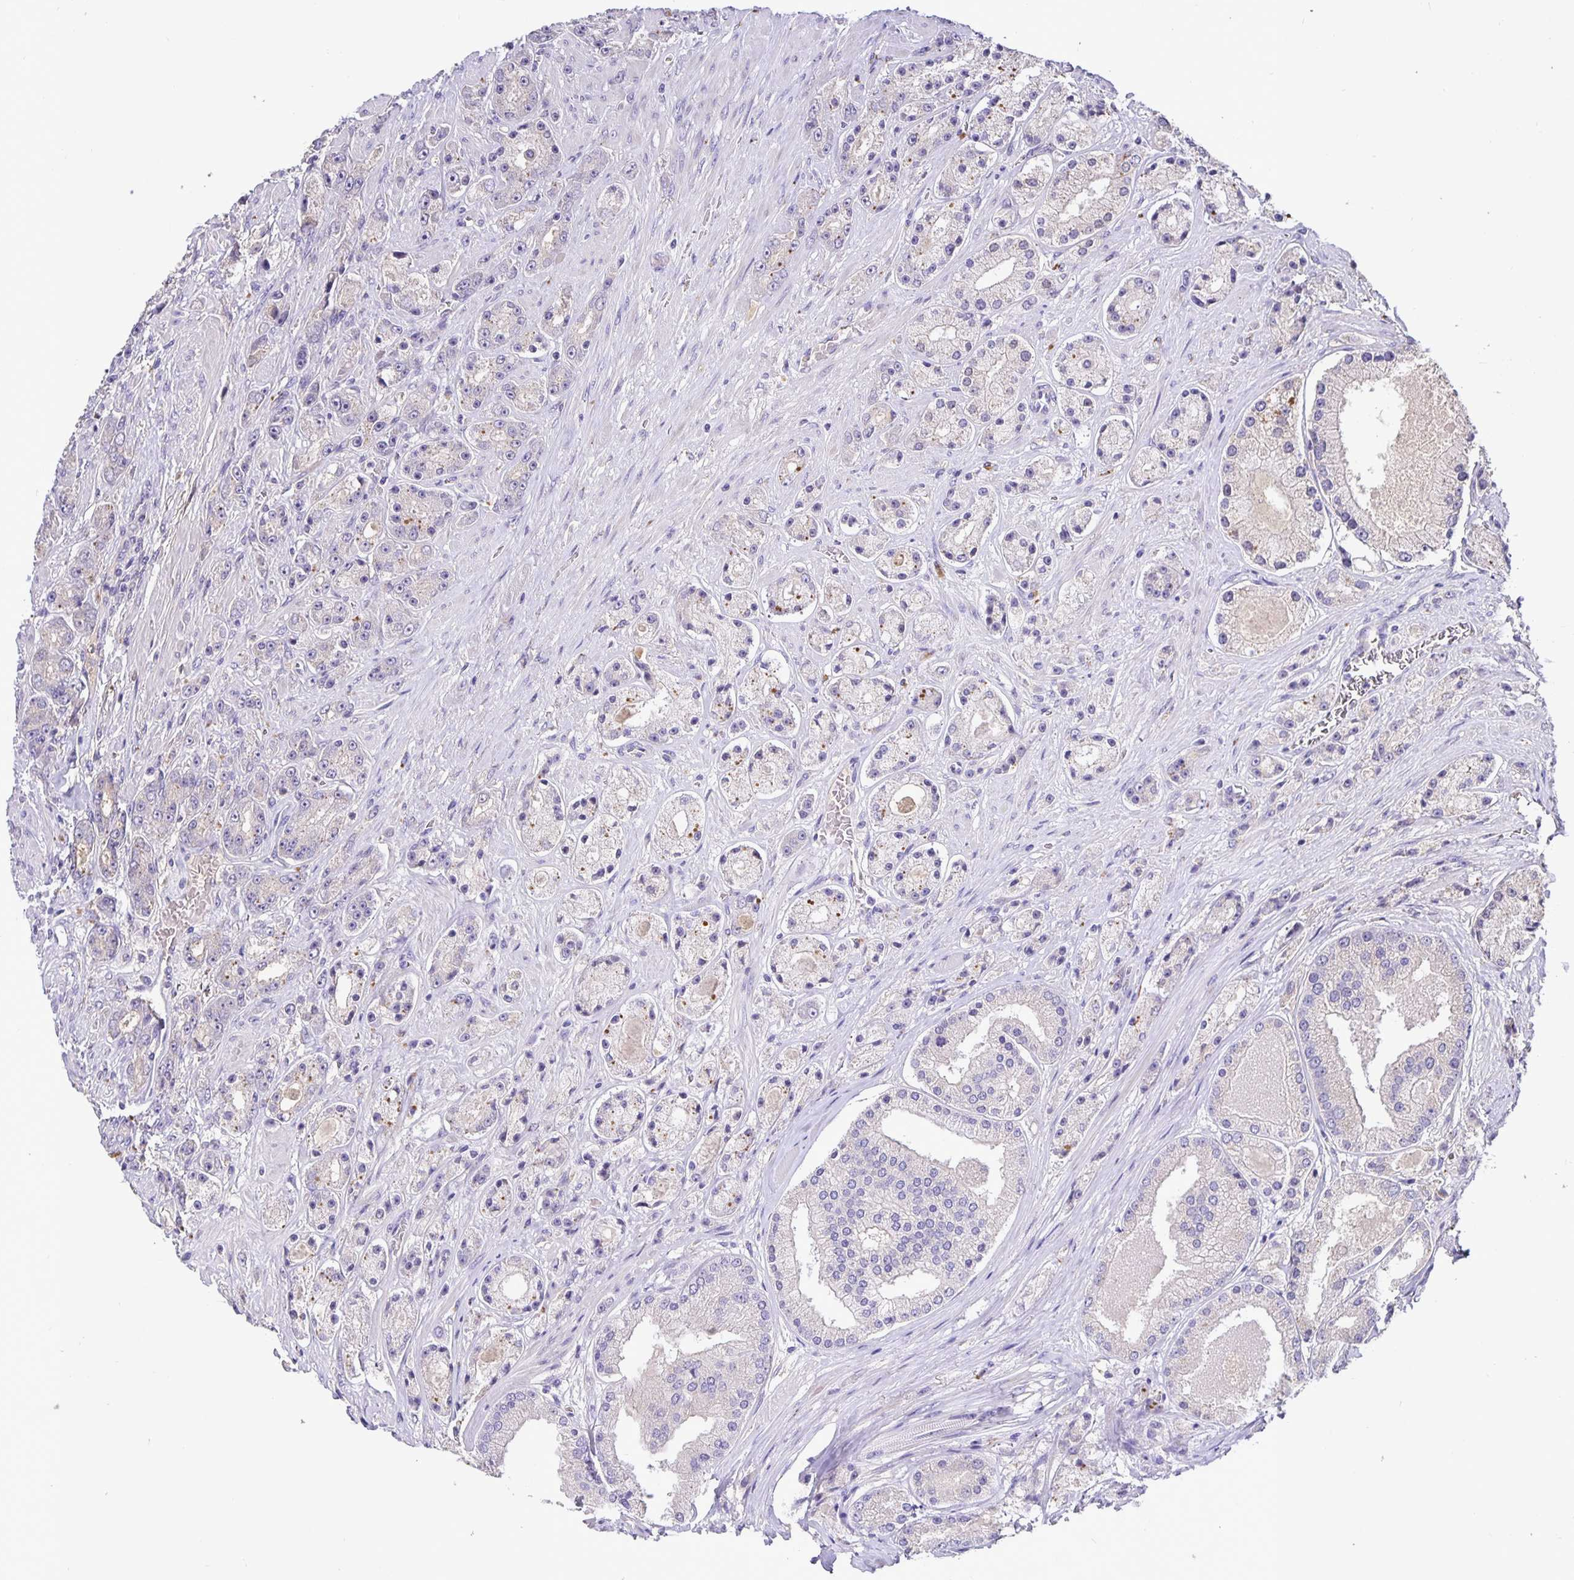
{"staining": {"intensity": "moderate", "quantity": "<25%", "location": "cytoplasmic/membranous"}, "tissue": "prostate cancer", "cell_type": "Tumor cells", "image_type": "cancer", "snomed": [{"axis": "morphology", "description": "Adenocarcinoma, High grade"}, {"axis": "topography", "description": "Prostate"}], "caption": "DAB (3,3'-diaminobenzidine) immunohistochemical staining of prostate adenocarcinoma (high-grade) exhibits moderate cytoplasmic/membranous protein positivity in approximately <25% of tumor cells. (Stains: DAB in brown, nuclei in blue, Microscopy: brightfield microscopy at high magnification).", "gene": "EML6", "patient": {"sex": "male", "age": 67}}